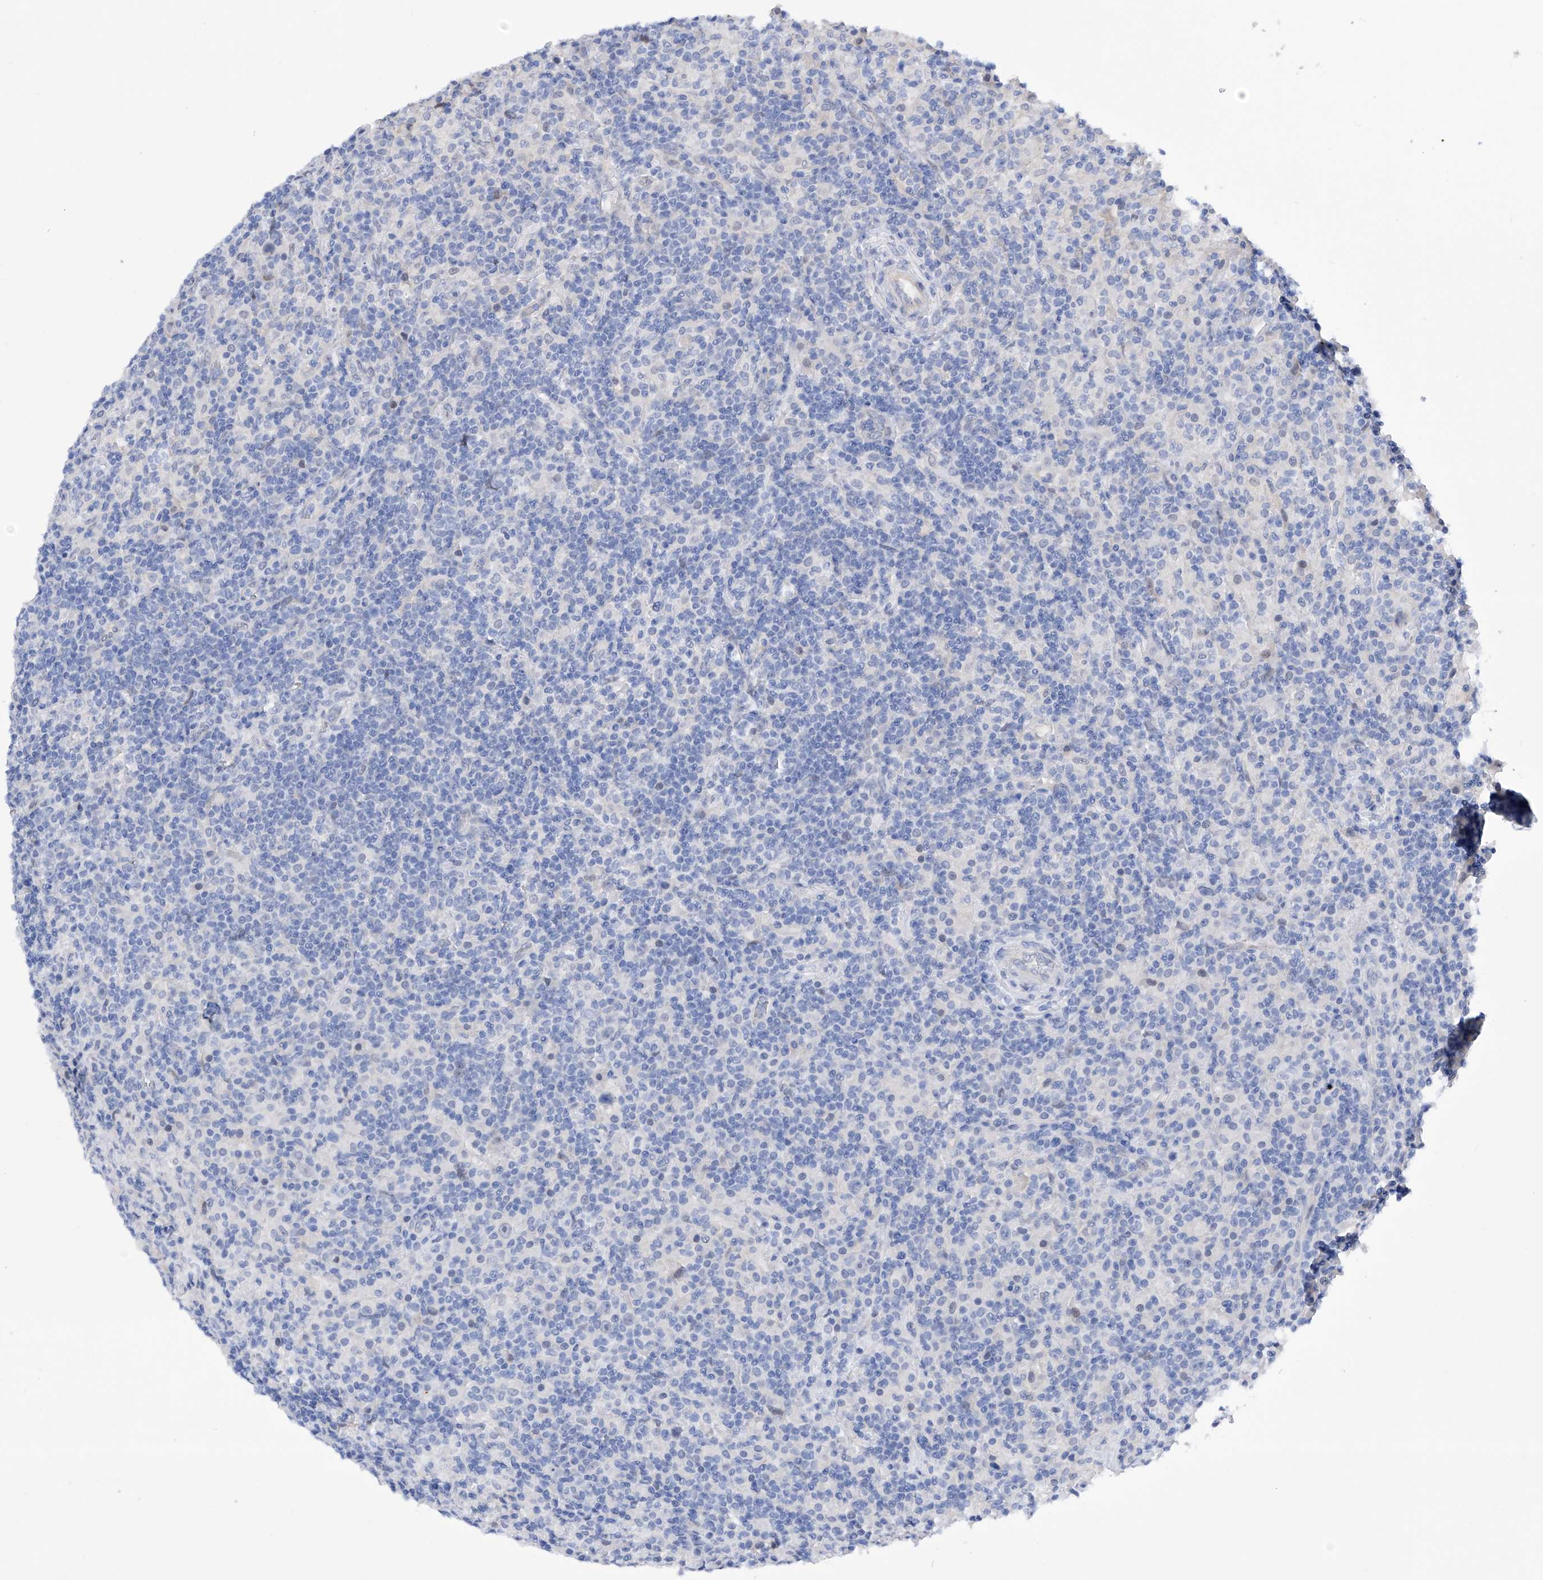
{"staining": {"intensity": "negative", "quantity": "none", "location": "none"}, "tissue": "lymphoma", "cell_type": "Tumor cells", "image_type": "cancer", "snomed": [{"axis": "morphology", "description": "Hodgkin's disease, NOS"}, {"axis": "topography", "description": "Lymph node"}], "caption": "There is no significant staining in tumor cells of lymphoma. (Immunohistochemistry (ihc), brightfield microscopy, high magnification).", "gene": "PGM3", "patient": {"sex": "male", "age": 70}}